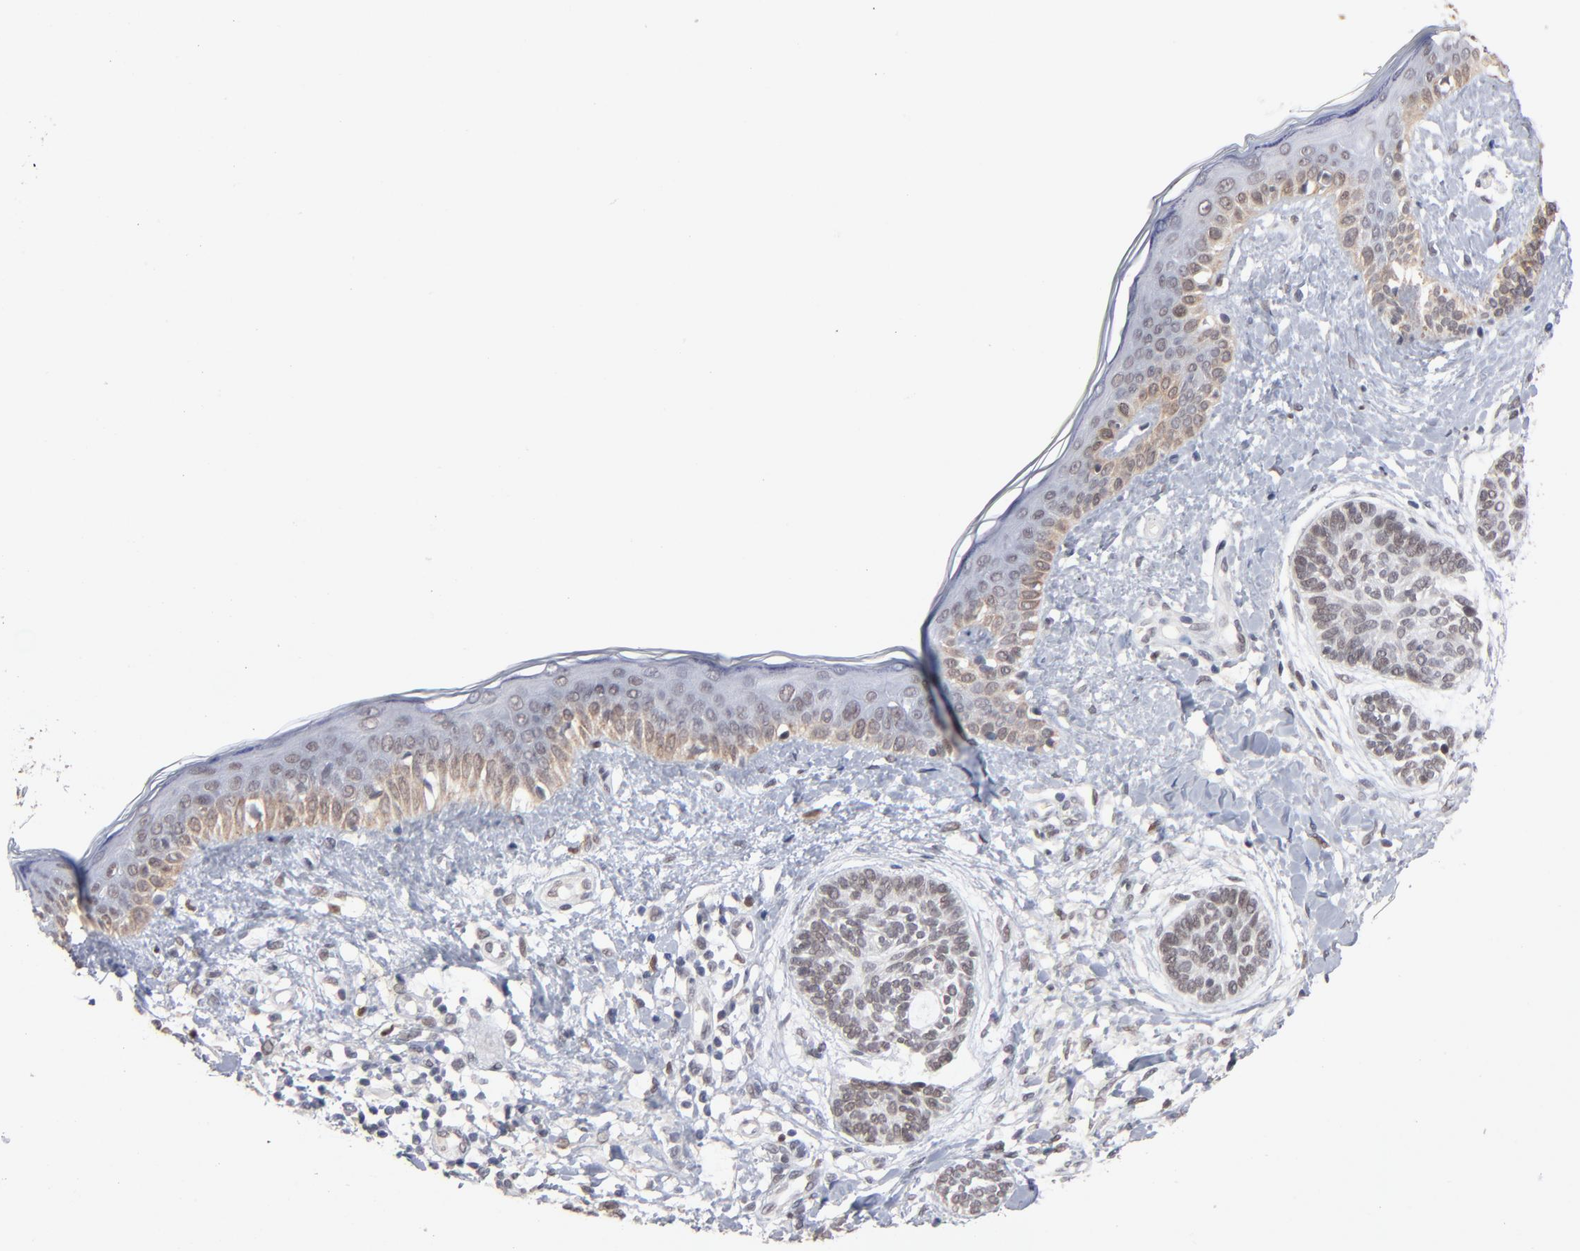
{"staining": {"intensity": "negative", "quantity": "none", "location": "none"}, "tissue": "skin cancer", "cell_type": "Tumor cells", "image_type": "cancer", "snomed": [{"axis": "morphology", "description": "Normal tissue, NOS"}, {"axis": "morphology", "description": "Basal cell carcinoma"}, {"axis": "topography", "description": "Skin"}], "caption": "This is an immunohistochemistry (IHC) micrograph of skin basal cell carcinoma. There is no staining in tumor cells.", "gene": "MBIP", "patient": {"sex": "male", "age": 63}}